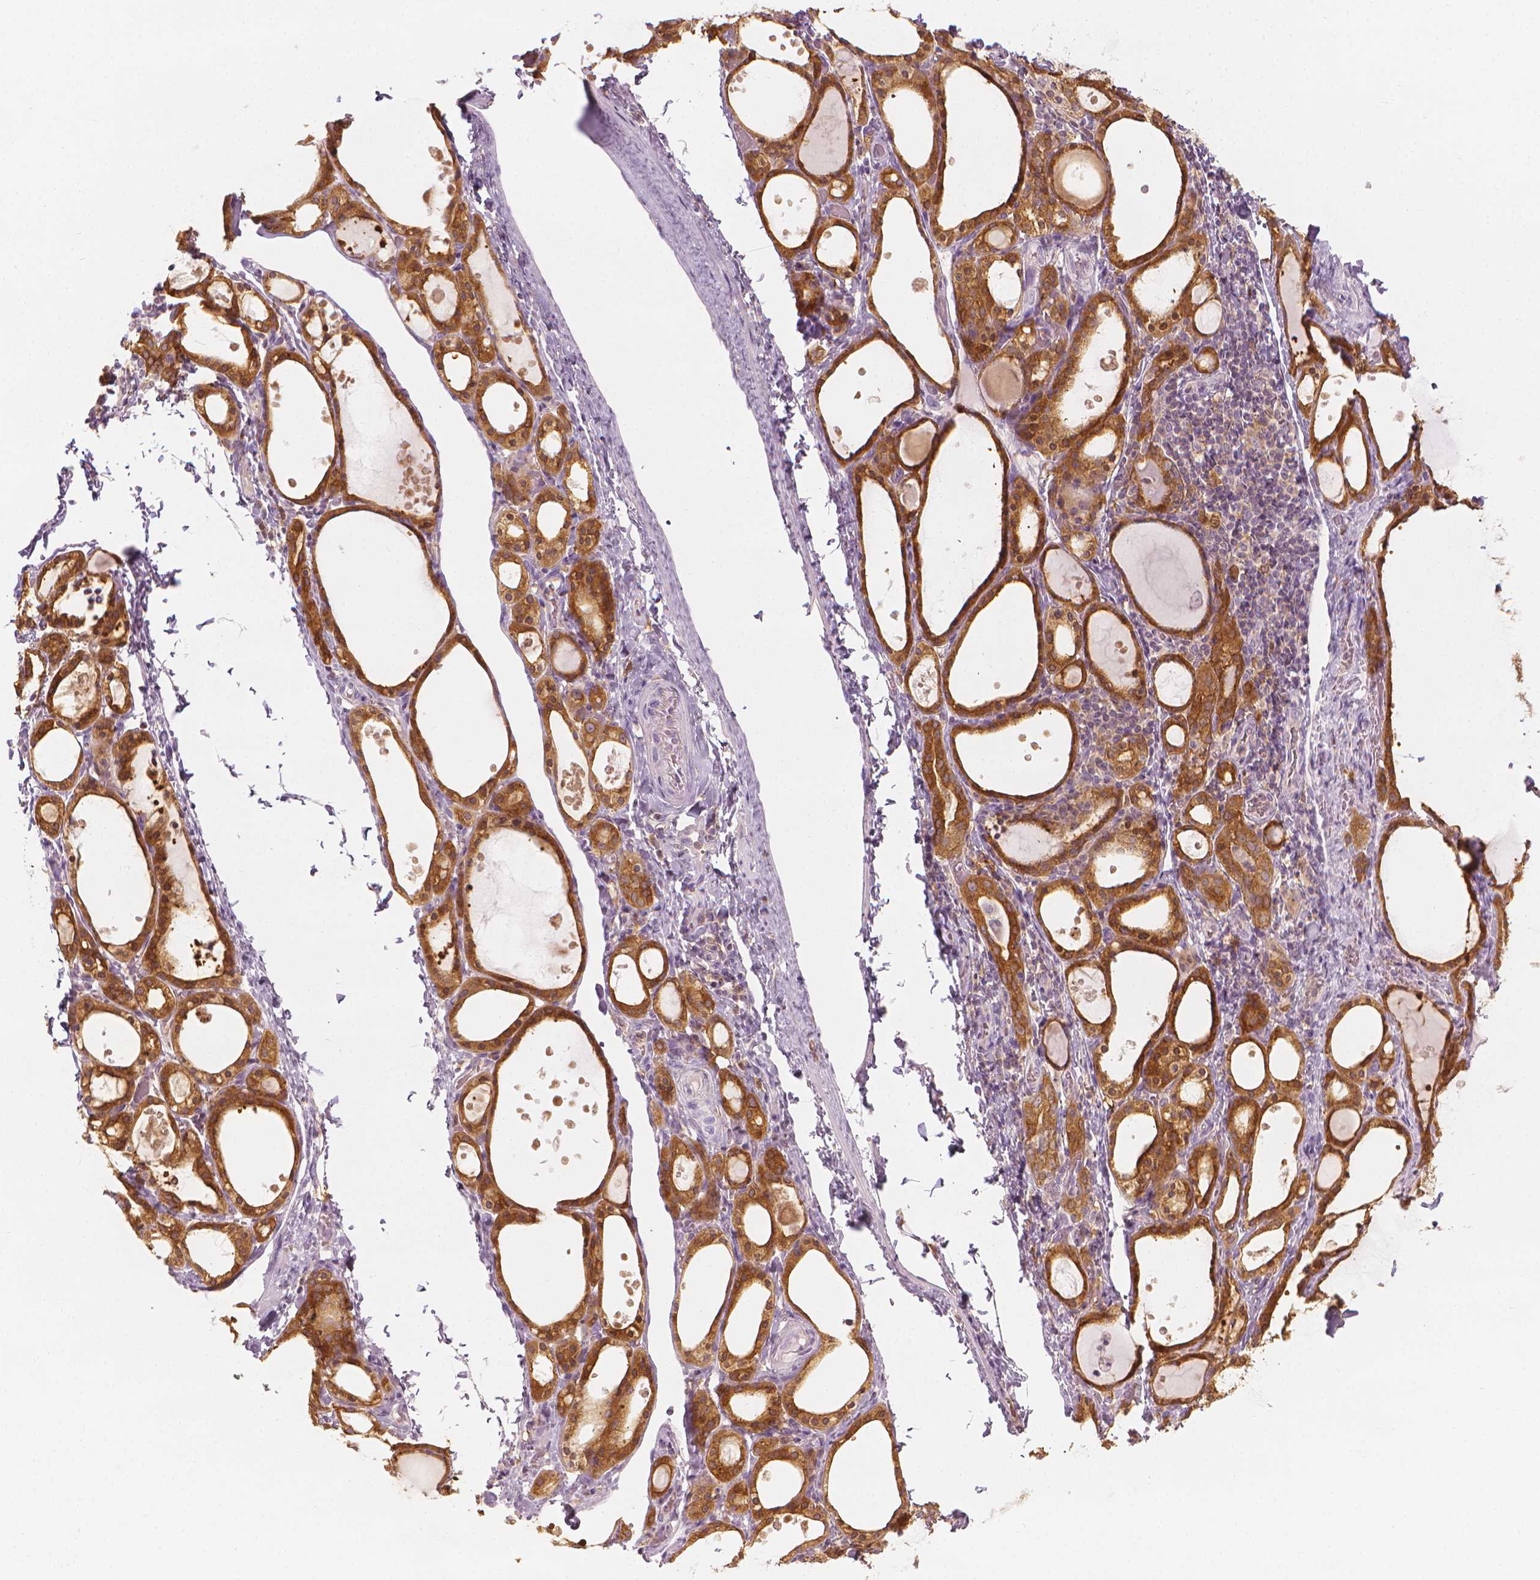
{"staining": {"intensity": "strong", "quantity": ">75%", "location": "cytoplasmic/membranous"}, "tissue": "thyroid gland", "cell_type": "Glandular cells", "image_type": "normal", "snomed": [{"axis": "morphology", "description": "Normal tissue, NOS"}, {"axis": "topography", "description": "Thyroid gland"}], "caption": "This histopathology image reveals normal thyroid gland stained with immunohistochemistry (IHC) to label a protein in brown. The cytoplasmic/membranous of glandular cells show strong positivity for the protein. Nuclei are counter-stained blue.", "gene": "SHMT1", "patient": {"sex": "male", "age": 68}}